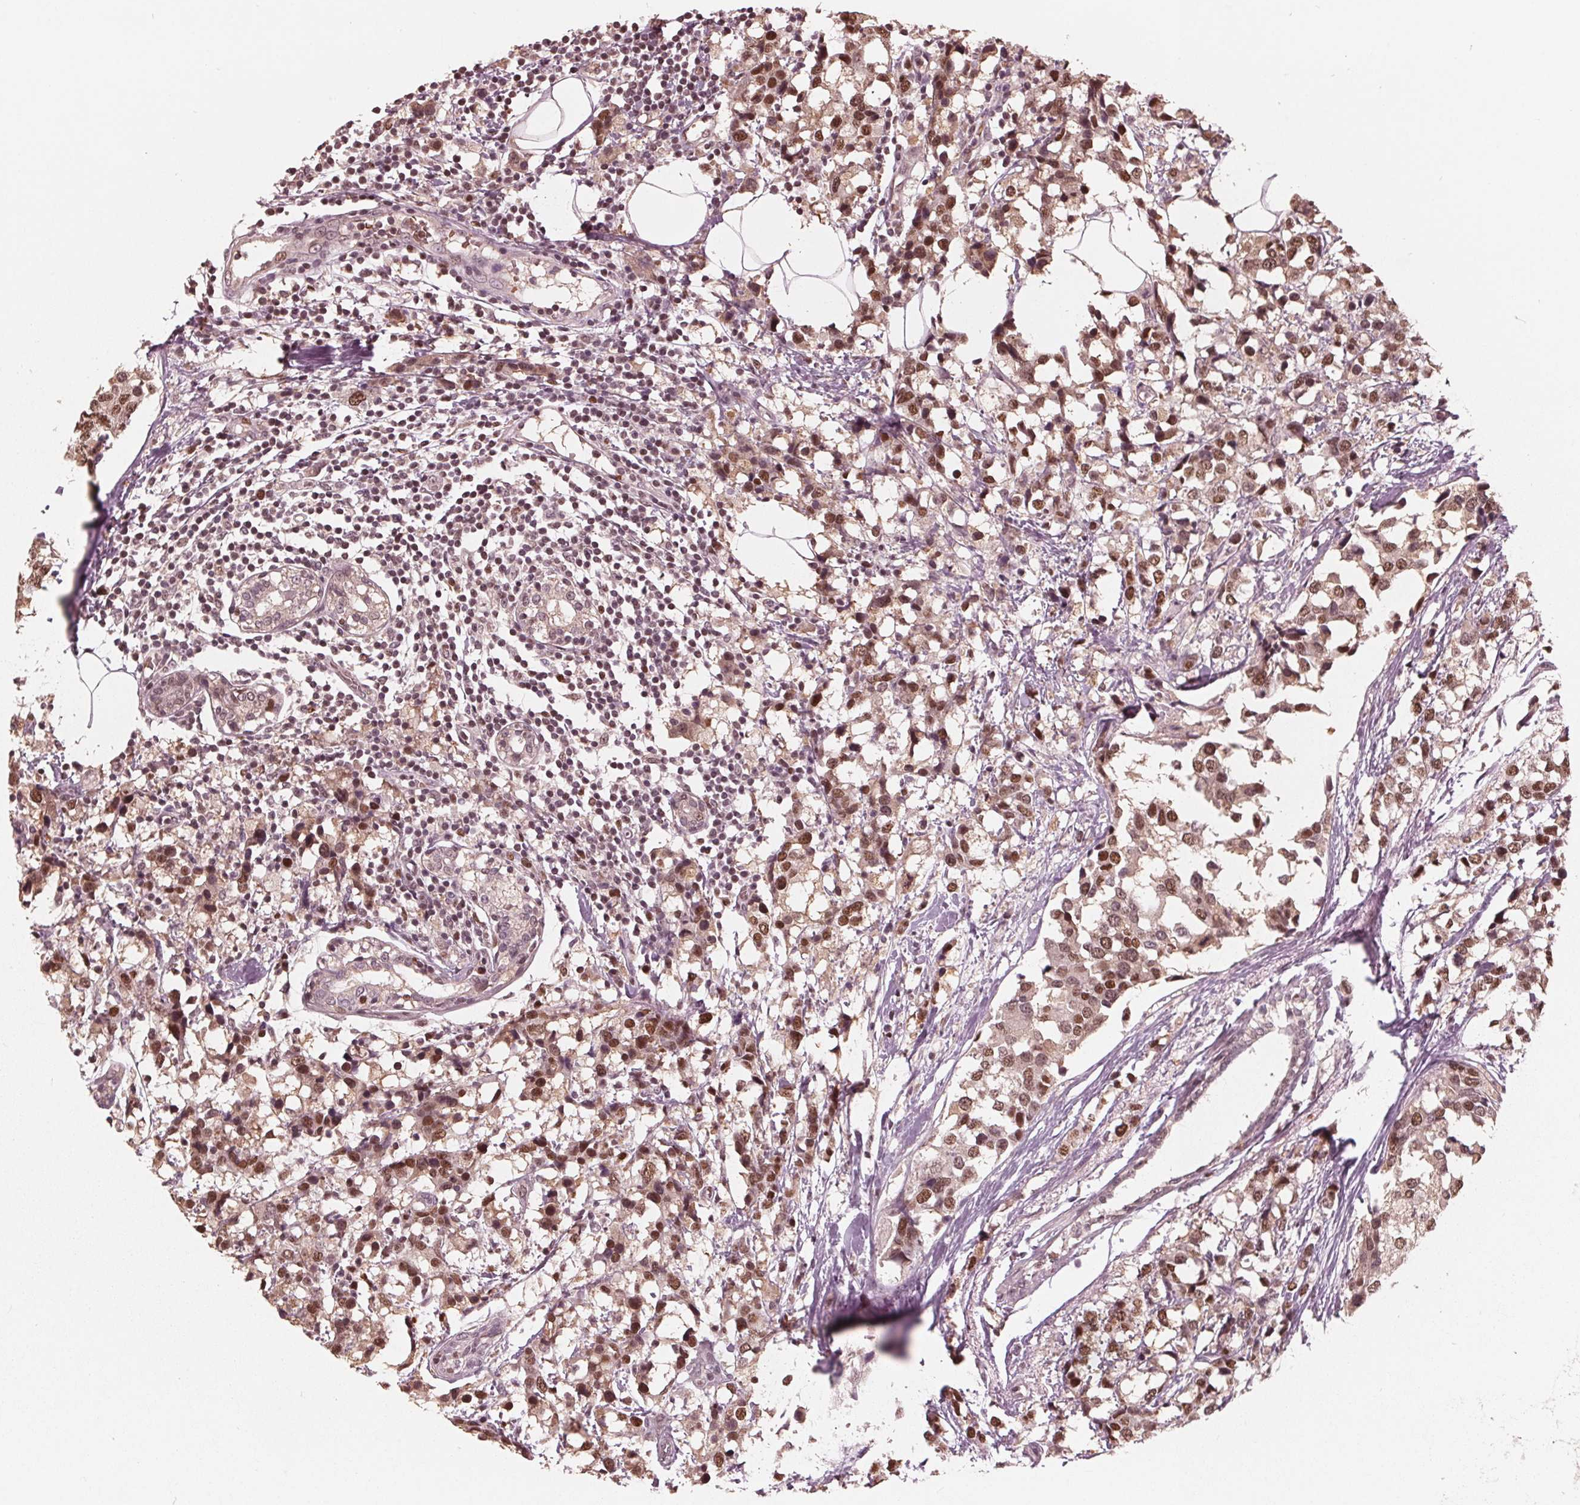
{"staining": {"intensity": "moderate", "quantity": ">75%", "location": "nuclear"}, "tissue": "breast cancer", "cell_type": "Tumor cells", "image_type": "cancer", "snomed": [{"axis": "morphology", "description": "Lobular carcinoma"}, {"axis": "topography", "description": "Breast"}], "caption": "Immunohistochemical staining of lobular carcinoma (breast) exhibits moderate nuclear protein staining in approximately >75% of tumor cells.", "gene": "HIRIP3", "patient": {"sex": "female", "age": 59}}